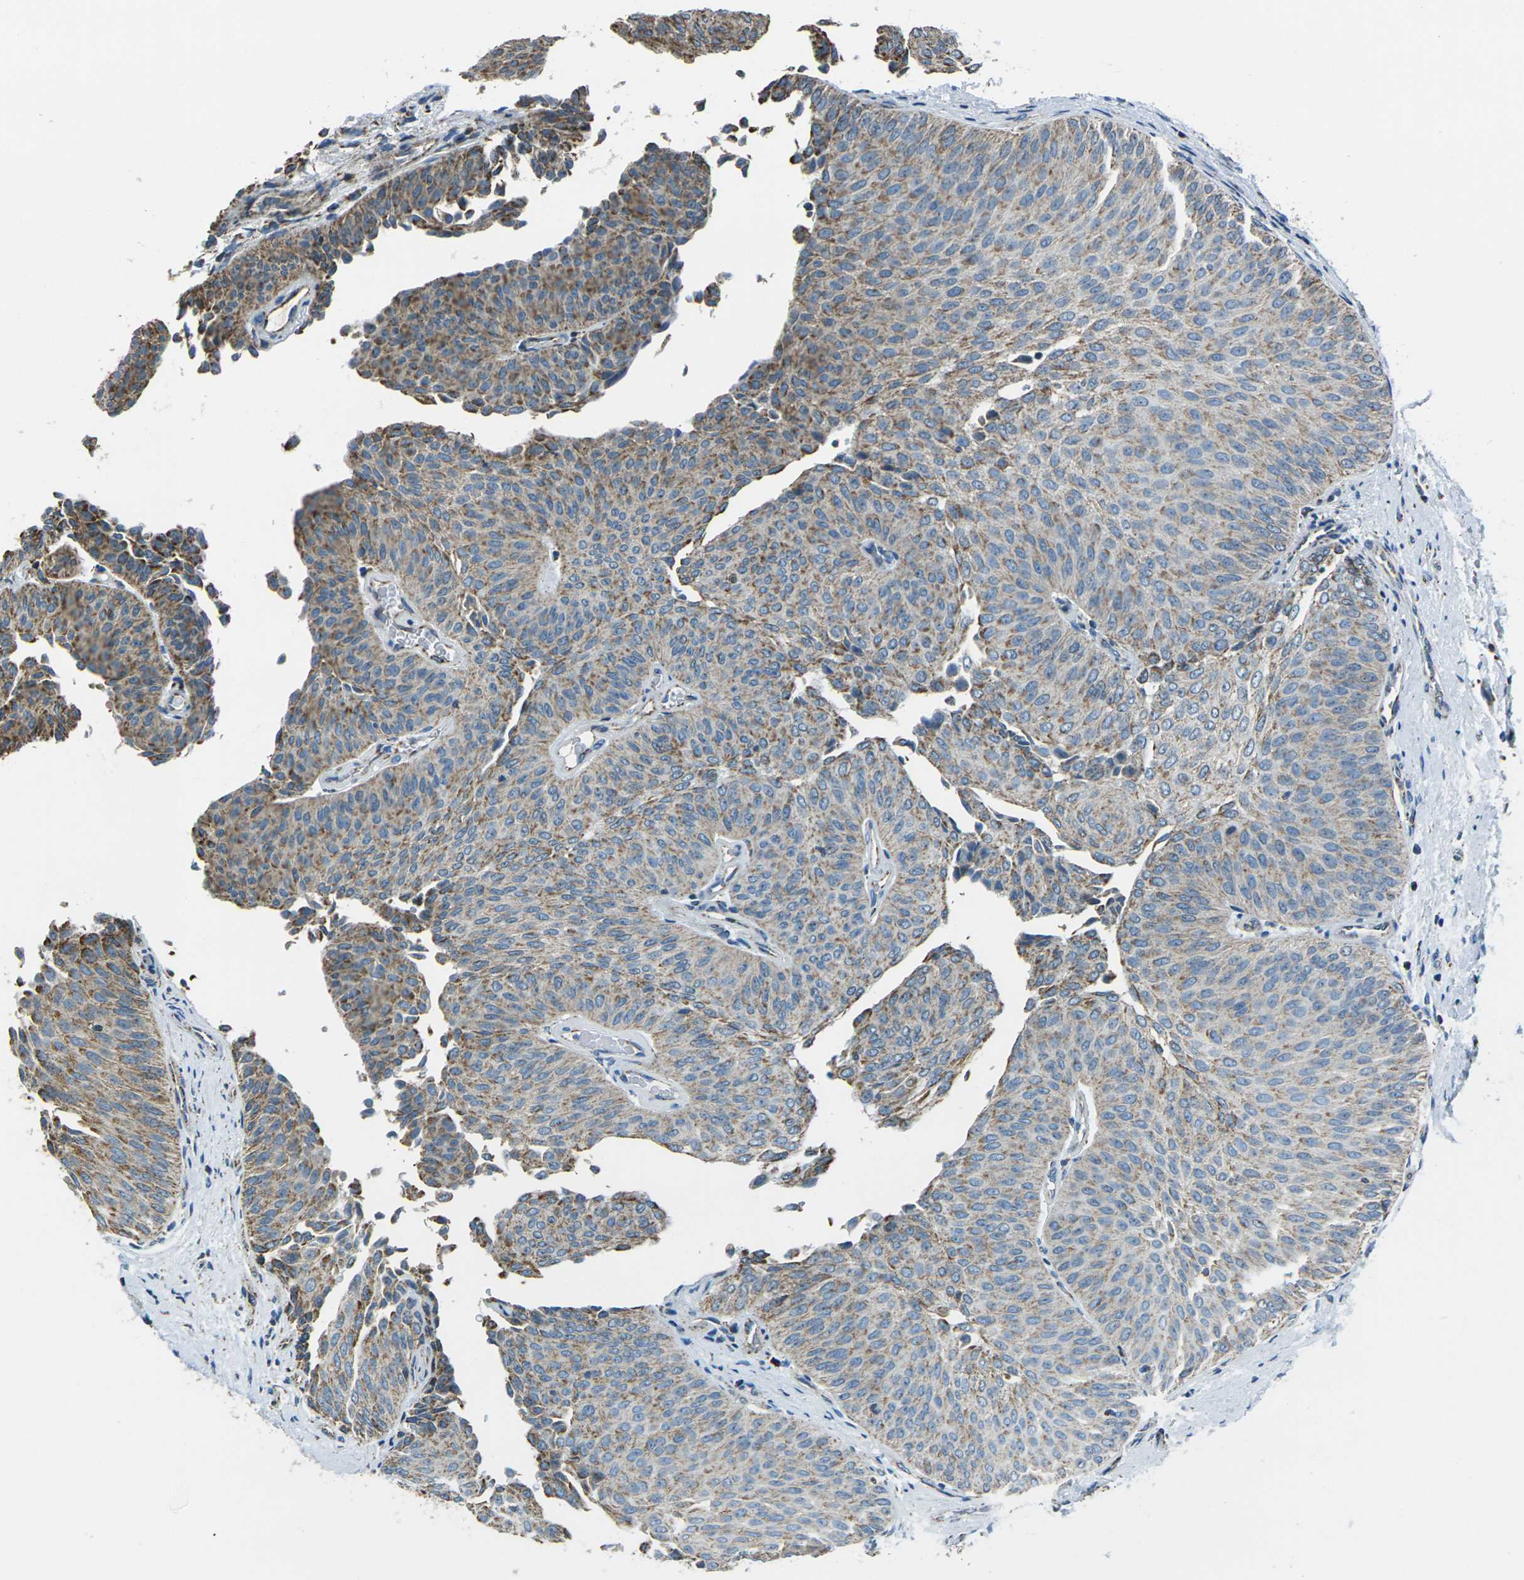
{"staining": {"intensity": "moderate", "quantity": ">75%", "location": "cytoplasmic/membranous"}, "tissue": "urothelial cancer", "cell_type": "Tumor cells", "image_type": "cancer", "snomed": [{"axis": "morphology", "description": "Urothelial carcinoma, Low grade"}, {"axis": "topography", "description": "Urinary bladder"}], "caption": "Moderate cytoplasmic/membranous expression for a protein is appreciated in about >75% of tumor cells of urothelial cancer using IHC.", "gene": "IRF3", "patient": {"sex": "female", "age": 60}}